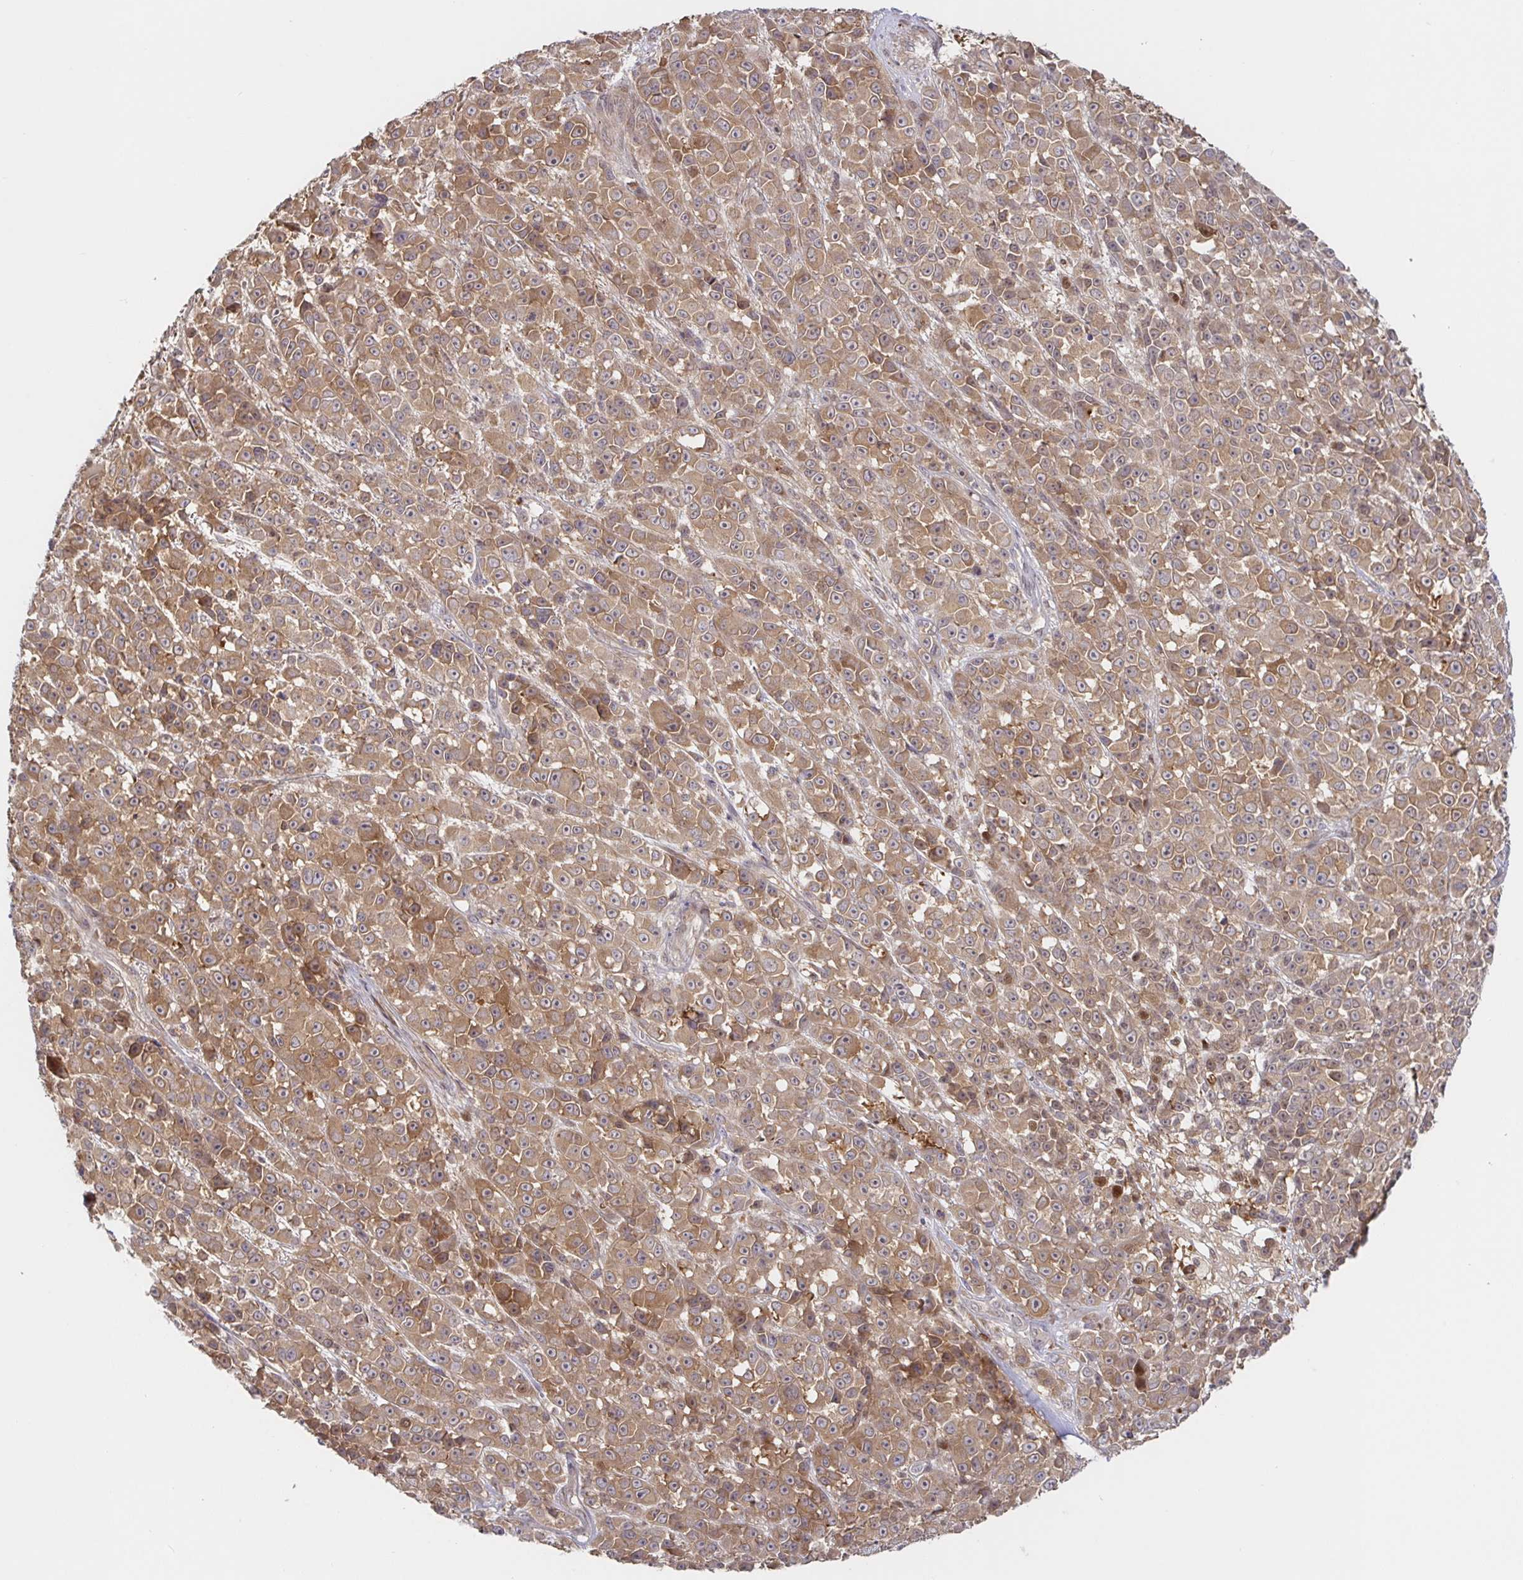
{"staining": {"intensity": "moderate", "quantity": ">75%", "location": "cytoplasmic/membranous"}, "tissue": "melanoma", "cell_type": "Tumor cells", "image_type": "cancer", "snomed": [{"axis": "morphology", "description": "Malignant melanoma, NOS"}, {"axis": "topography", "description": "Skin"}, {"axis": "topography", "description": "Skin of back"}], "caption": "Human melanoma stained for a protein (brown) exhibits moderate cytoplasmic/membranous positive expression in approximately >75% of tumor cells.", "gene": "AACS", "patient": {"sex": "male", "age": 91}}